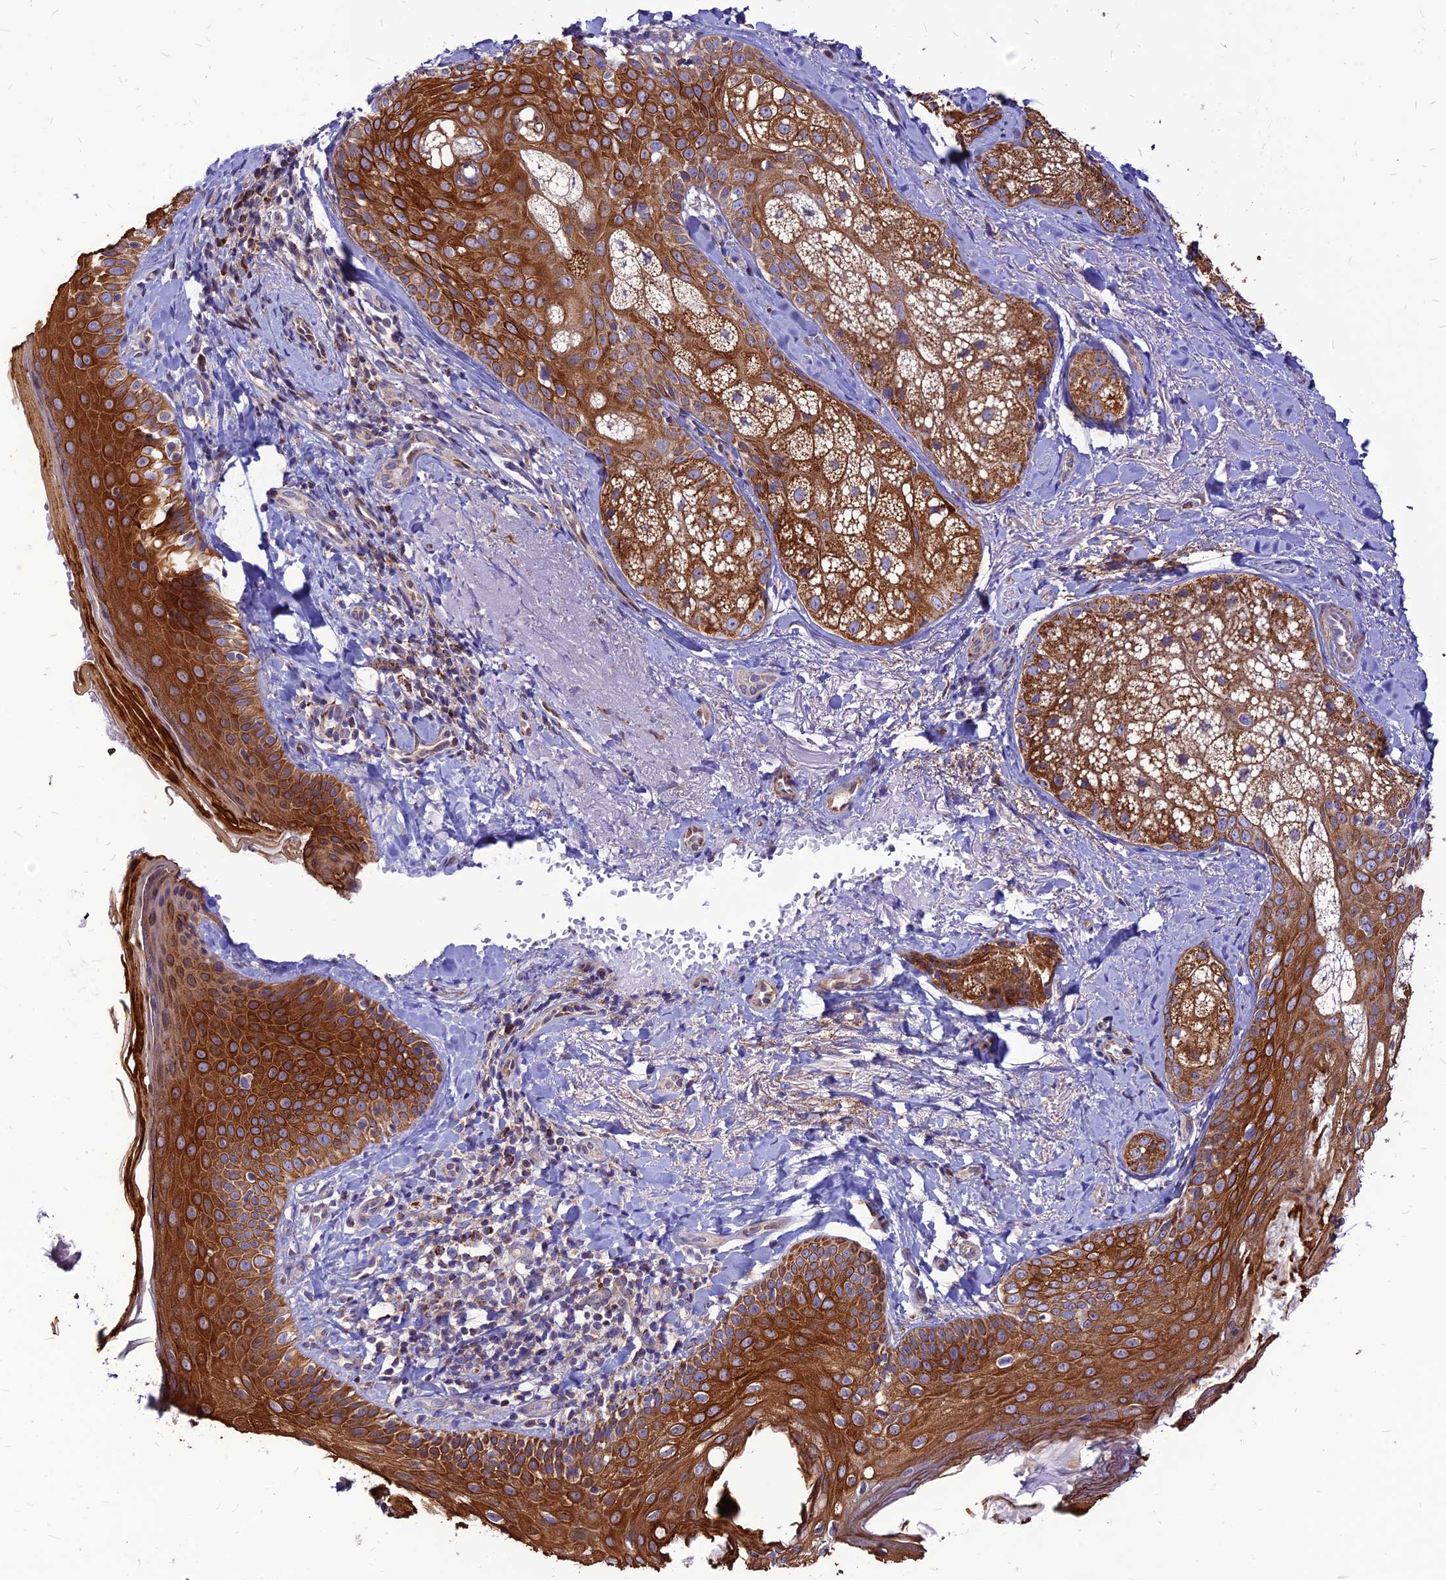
{"staining": {"intensity": "moderate", "quantity": ">75%", "location": "cytoplasmic/membranous"}, "tissue": "skin", "cell_type": "Fibroblasts", "image_type": "normal", "snomed": [{"axis": "morphology", "description": "Normal tissue, NOS"}, {"axis": "topography", "description": "Skin"}], "caption": "Fibroblasts reveal moderate cytoplasmic/membranous staining in approximately >75% of cells in benign skin. The staining is performed using DAB brown chromogen to label protein expression. The nuclei are counter-stained blue using hematoxylin.", "gene": "ECI1", "patient": {"sex": "male", "age": 57}}